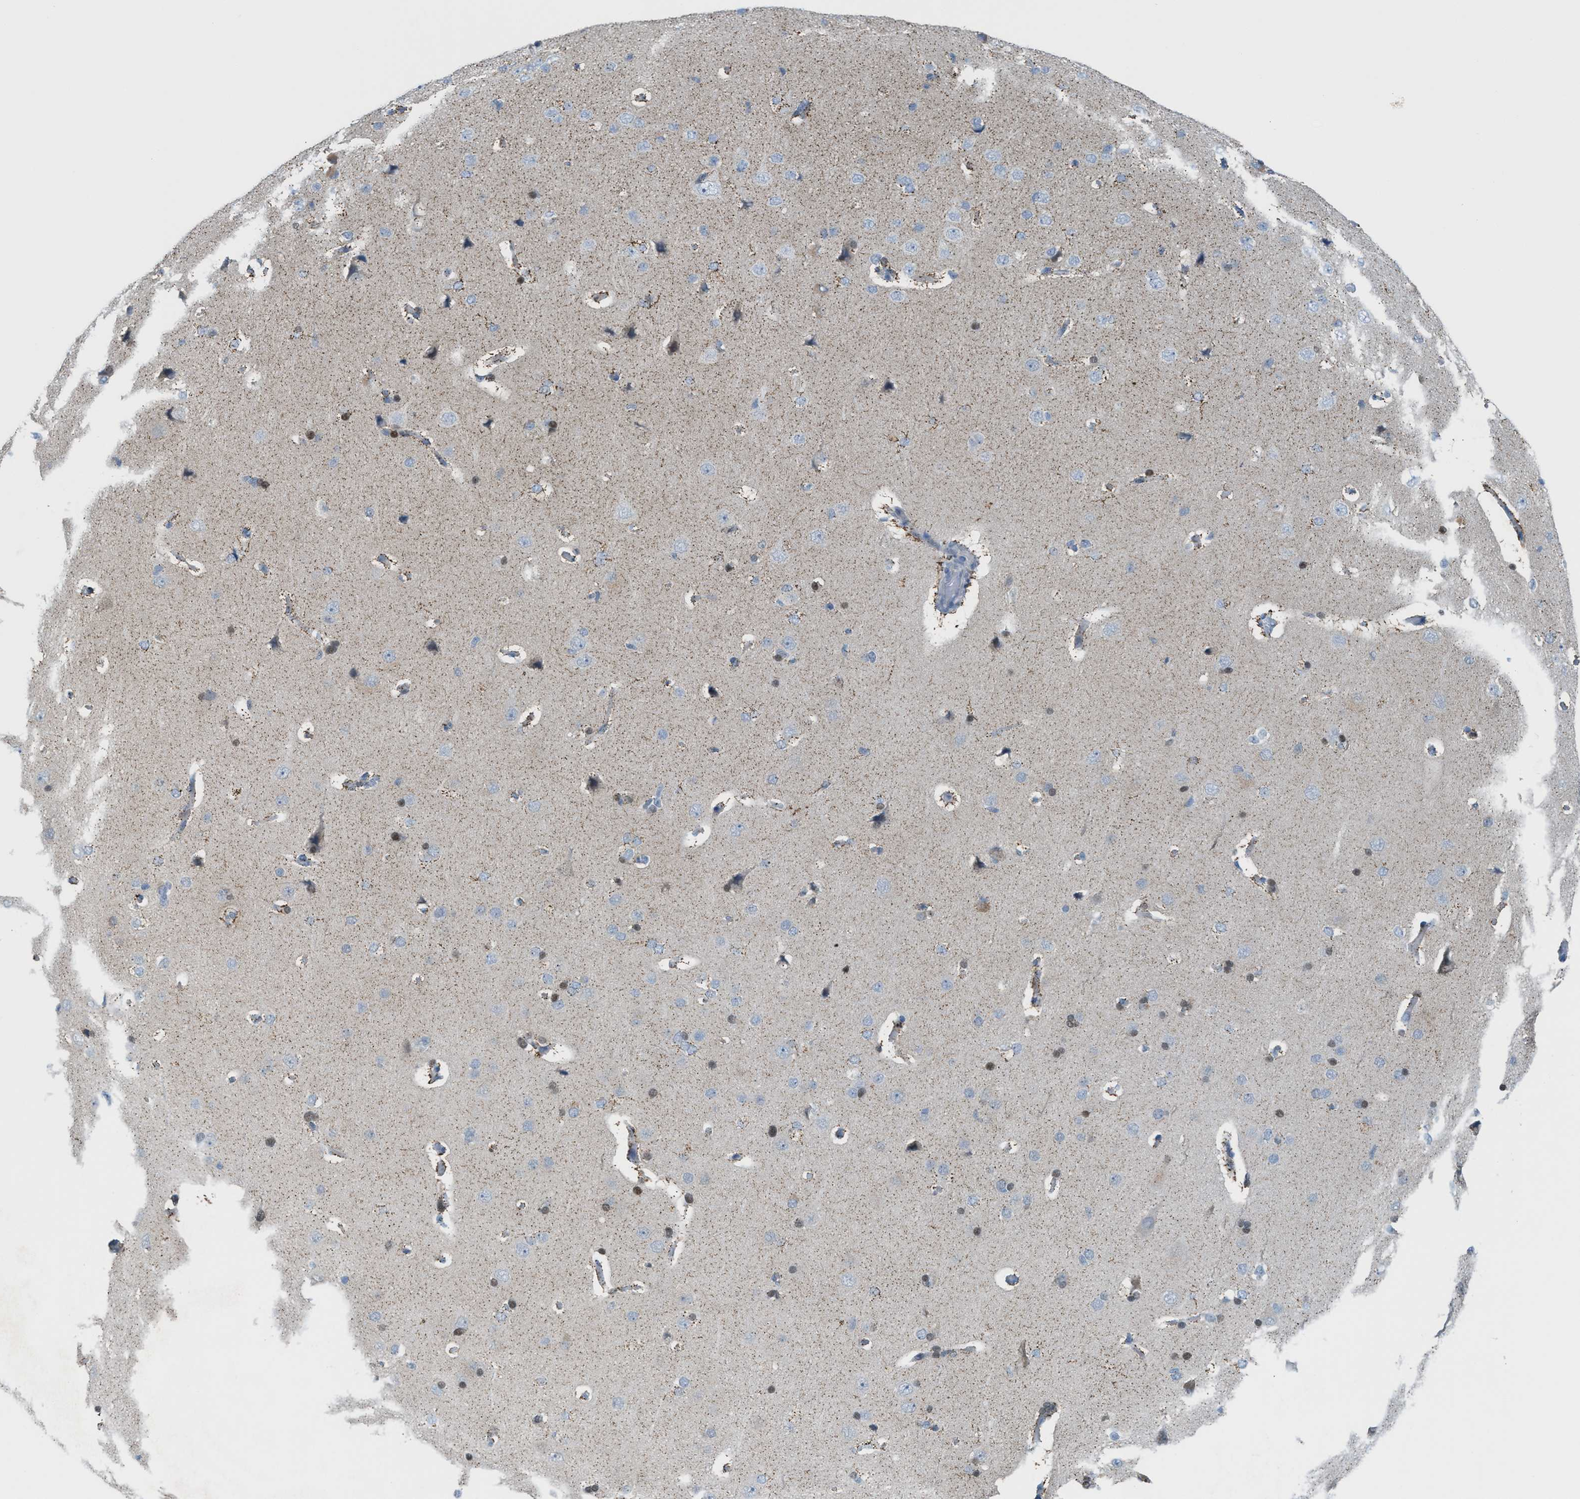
{"staining": {"intensity": "negative", "quantity": "none", "location": "none"}, "tissue": "cerebral cortex", "cell_type": "Endothelial cells", "image_type": "normal", "snomed": [{"axis": "morphology", "description": "Normal tissue, NOS"}, {"axis": "topography", "description": "Cerebral cortex"}], "caption": "Immunohistochemistry image of unremarkable cerebral cortex: human cerebral cortex stained with DAB reveals no significant protein expression in endothelial cells.", "gene": "PPM1D", "patient": {"sex": "male", "age": 62}}